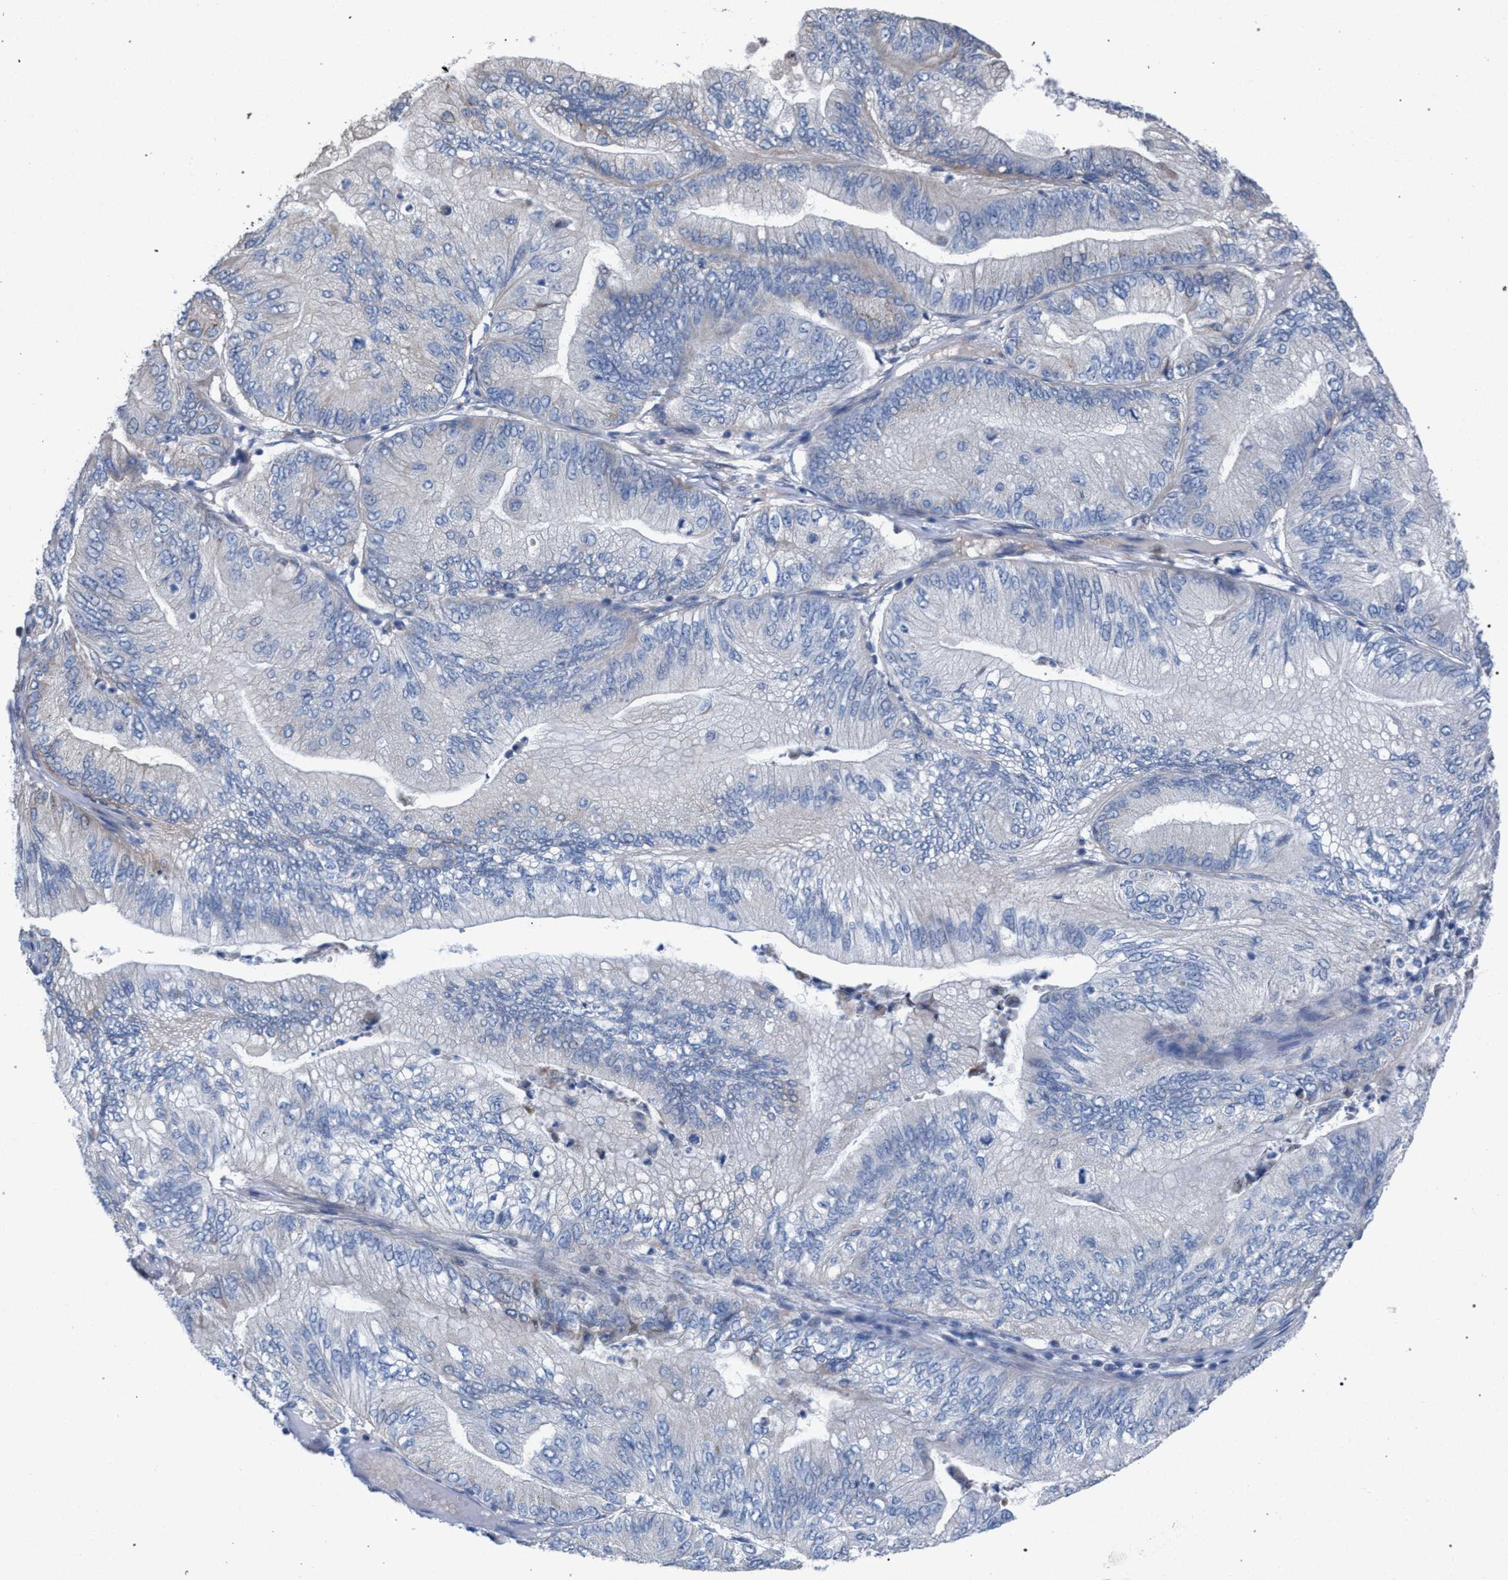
{"staining": {"intensity": "negative", "quantity": "none", "location": "none"}, "tissue": "ovarian cancer", "cell_type": "Tumor cells", "image_type": "cancer", "snomed": [{"axis": "morphology", "description": "Cystadenocarcinoma, mucinous, NOS"}, {"axis": "topography", "description": "Ovary"}], "caption": "This is an immunohistochemistry micrograph of human ovarian cancer. There is no positivity in tumor cells.", "gene": "RNF135", "patient": {"sex": "female", "age": 61}}